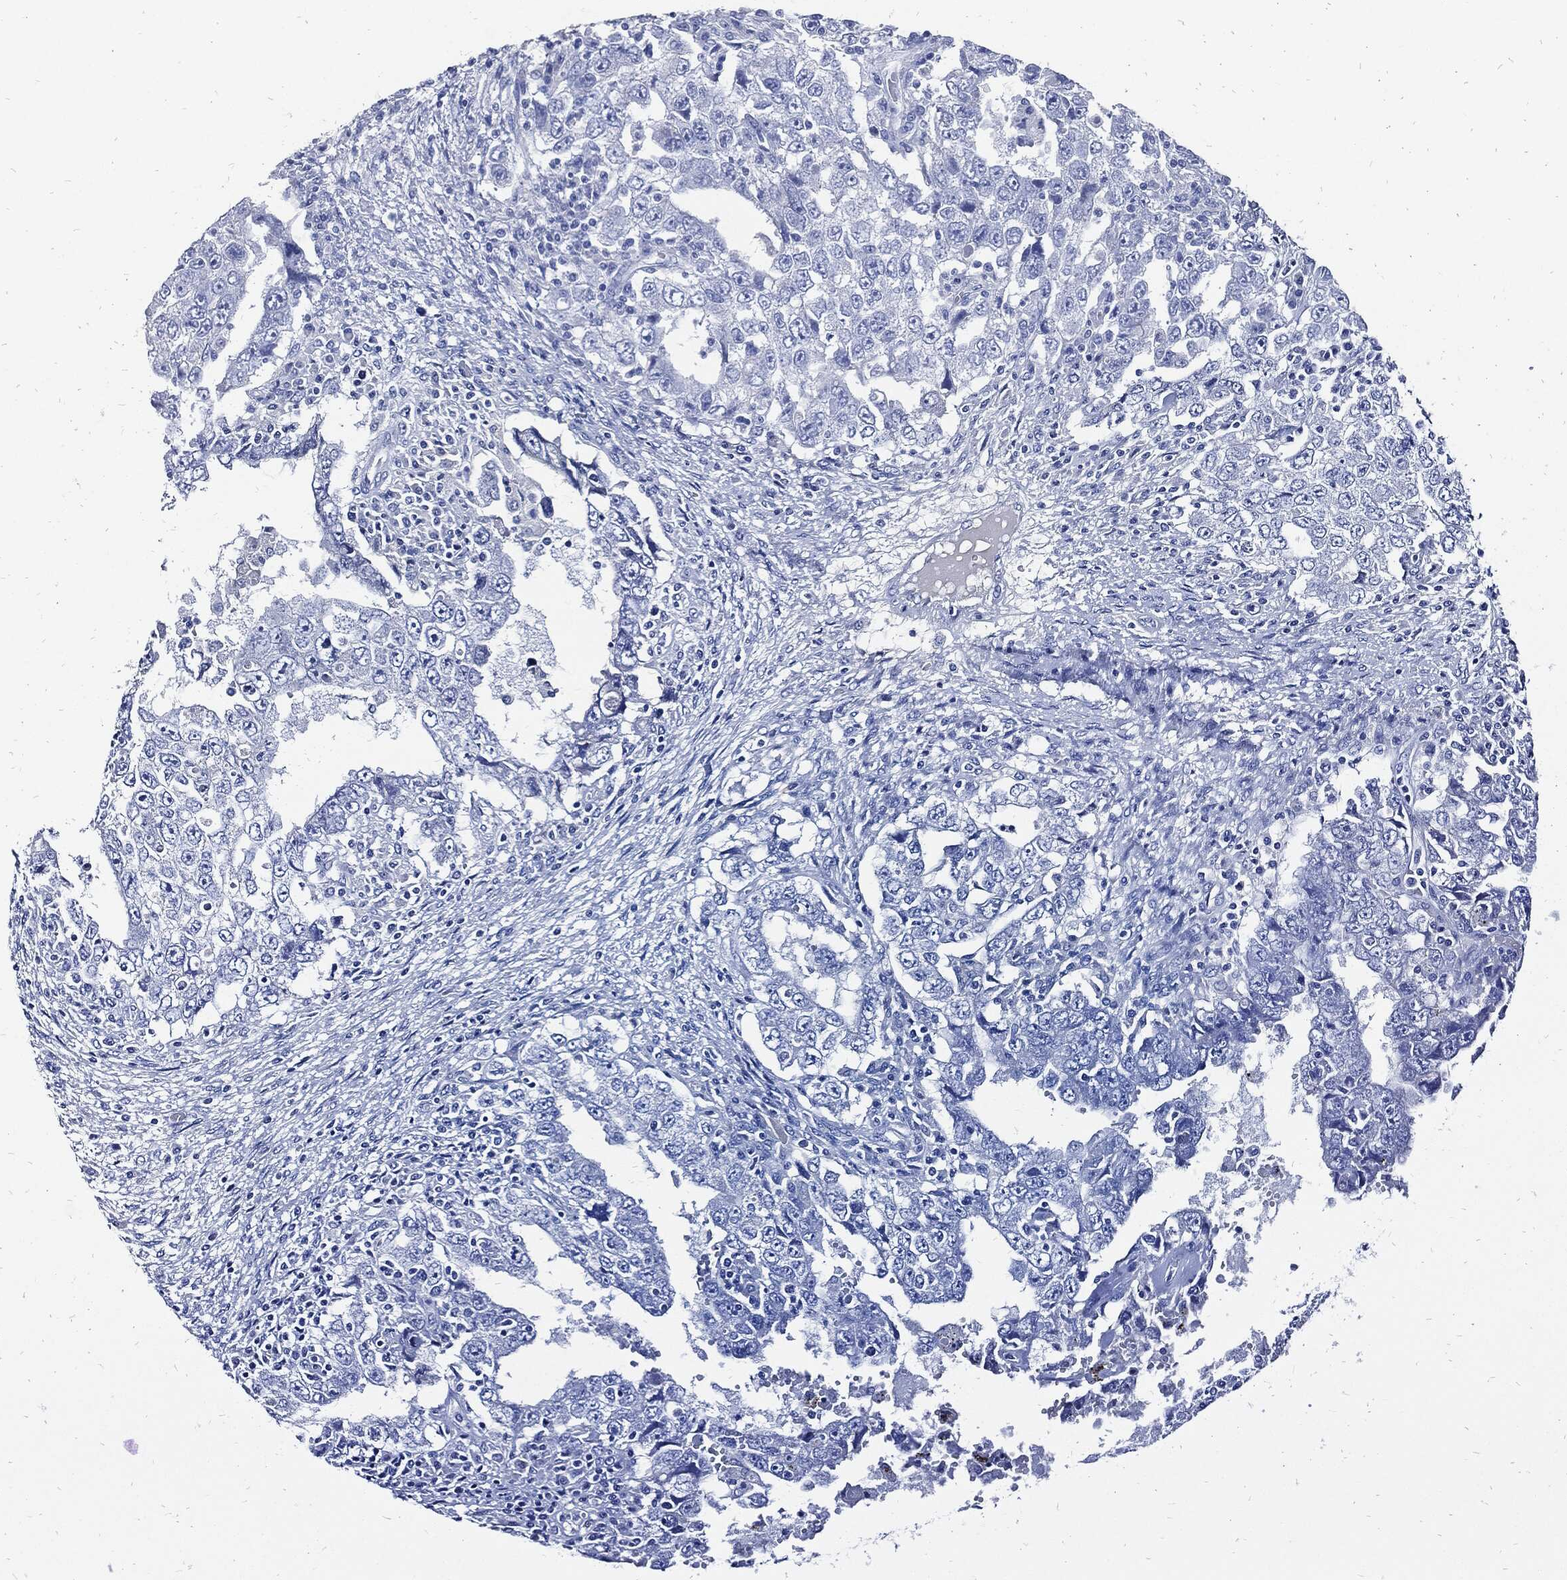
{"staining": {"intensity": "negative", "quantity": "none", "location": "none"}, "tissue": "testis cancer", "cell_type": "Tumor cells", "image_type": "cancer", "snomed": [{"axis": "morphology", "description": "Carcinoma, Embryonal, NOS"}, {"axis": "topography", "description": "Testis"}], "caption": "Tumor cells show no significant staining in embryonal carcinoma (testis).", "gene": "FABP4", "patient": {"sex": "male", "age": 26}}